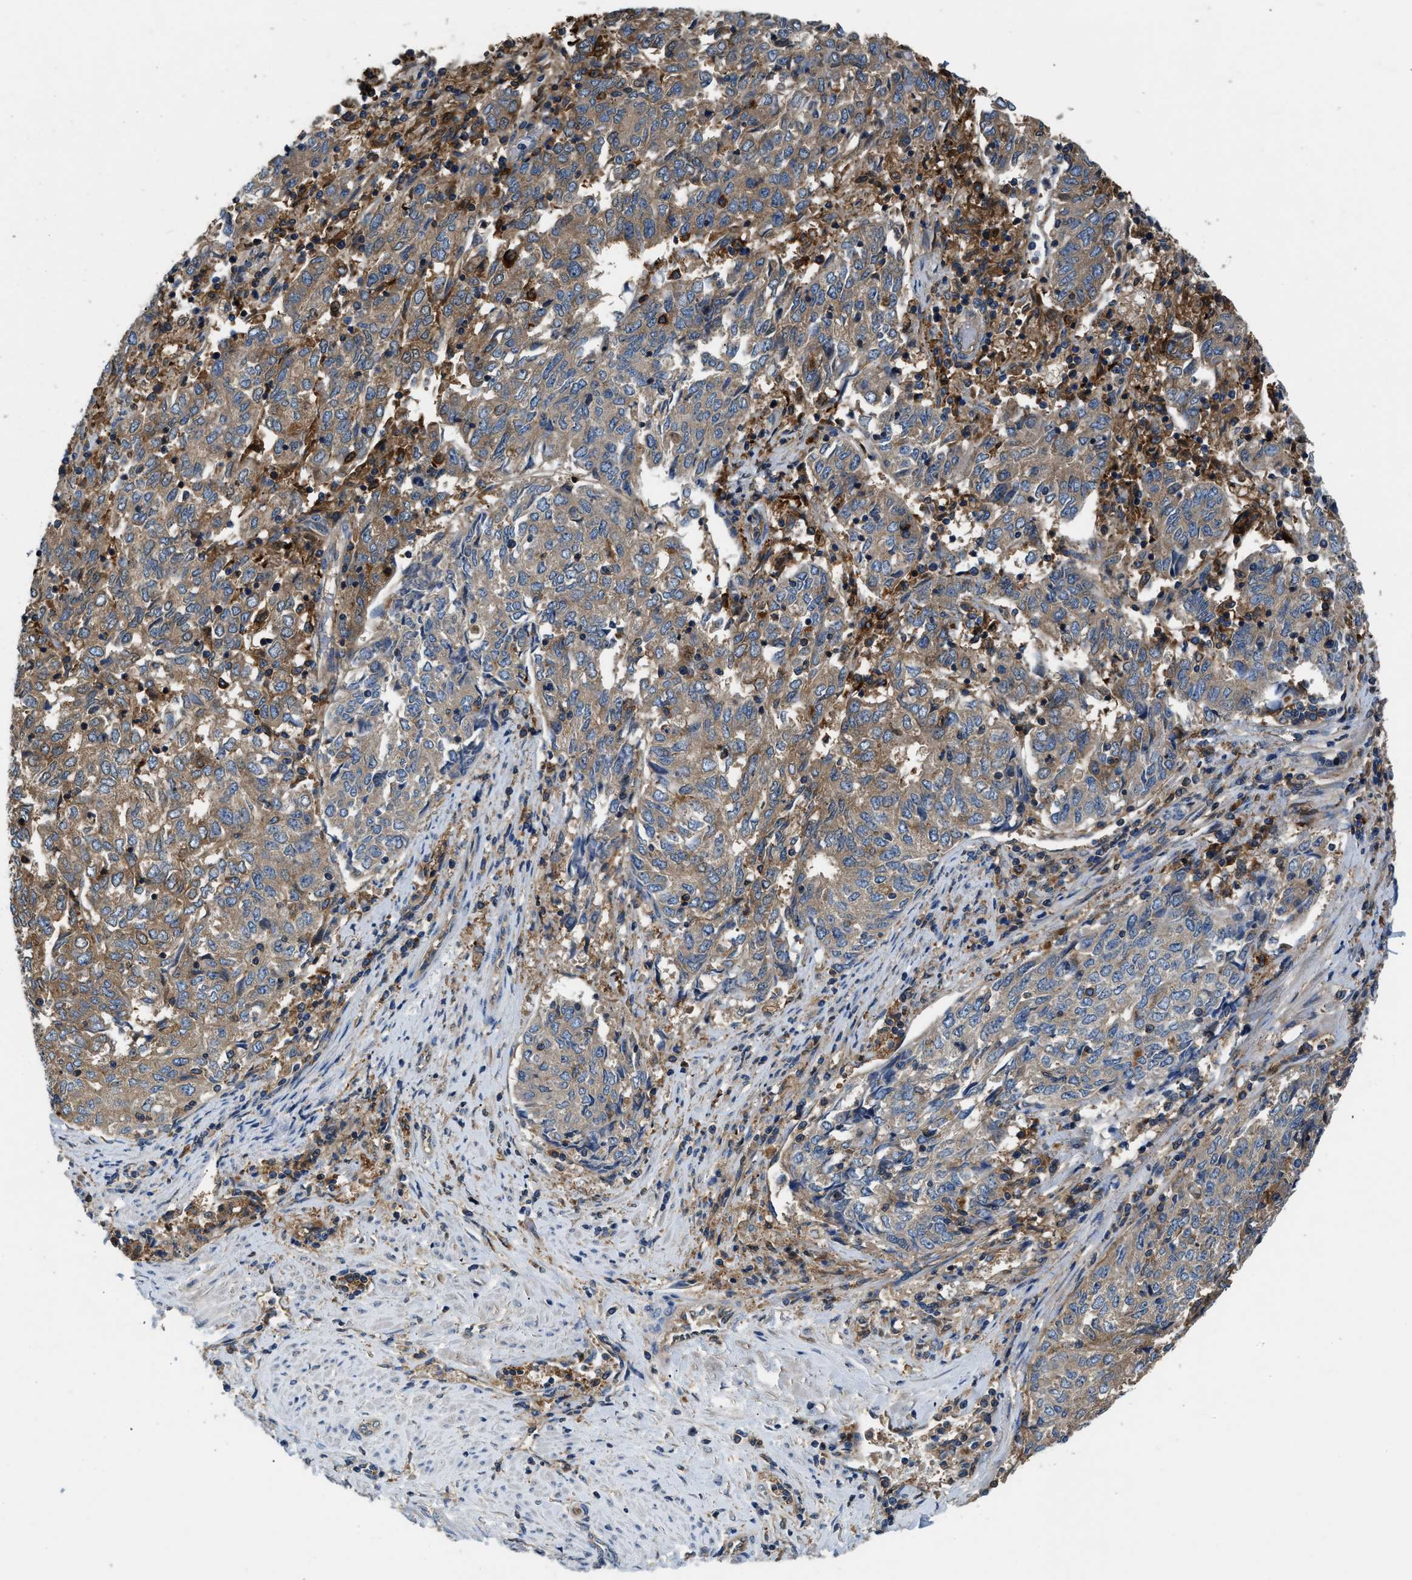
{"staining": {"intensity": "weak", "quantity": ">75%", "location": "cytoplasmic/membranous"}, "tissue": "endometrial cancer", "cell_type": "Tumor cells", "image_type": "cancer", "snomed": [{"axis": "morphology", "description": "Adenocarcinoma, NOS"}, {"axis": "topography", "description": "Endometrium"}], "caption": "A brown stain labels weak cytoplasmic/membranous expression of a protein in human endometrial adenocarcinoma tumor cells. The protein is stained brown, and the nuclei are stained in blue (DAB IHC with brightfield microscopy, high magnification).", "gene": "PKM", "patient": {"sex": "female", "age": 80}}